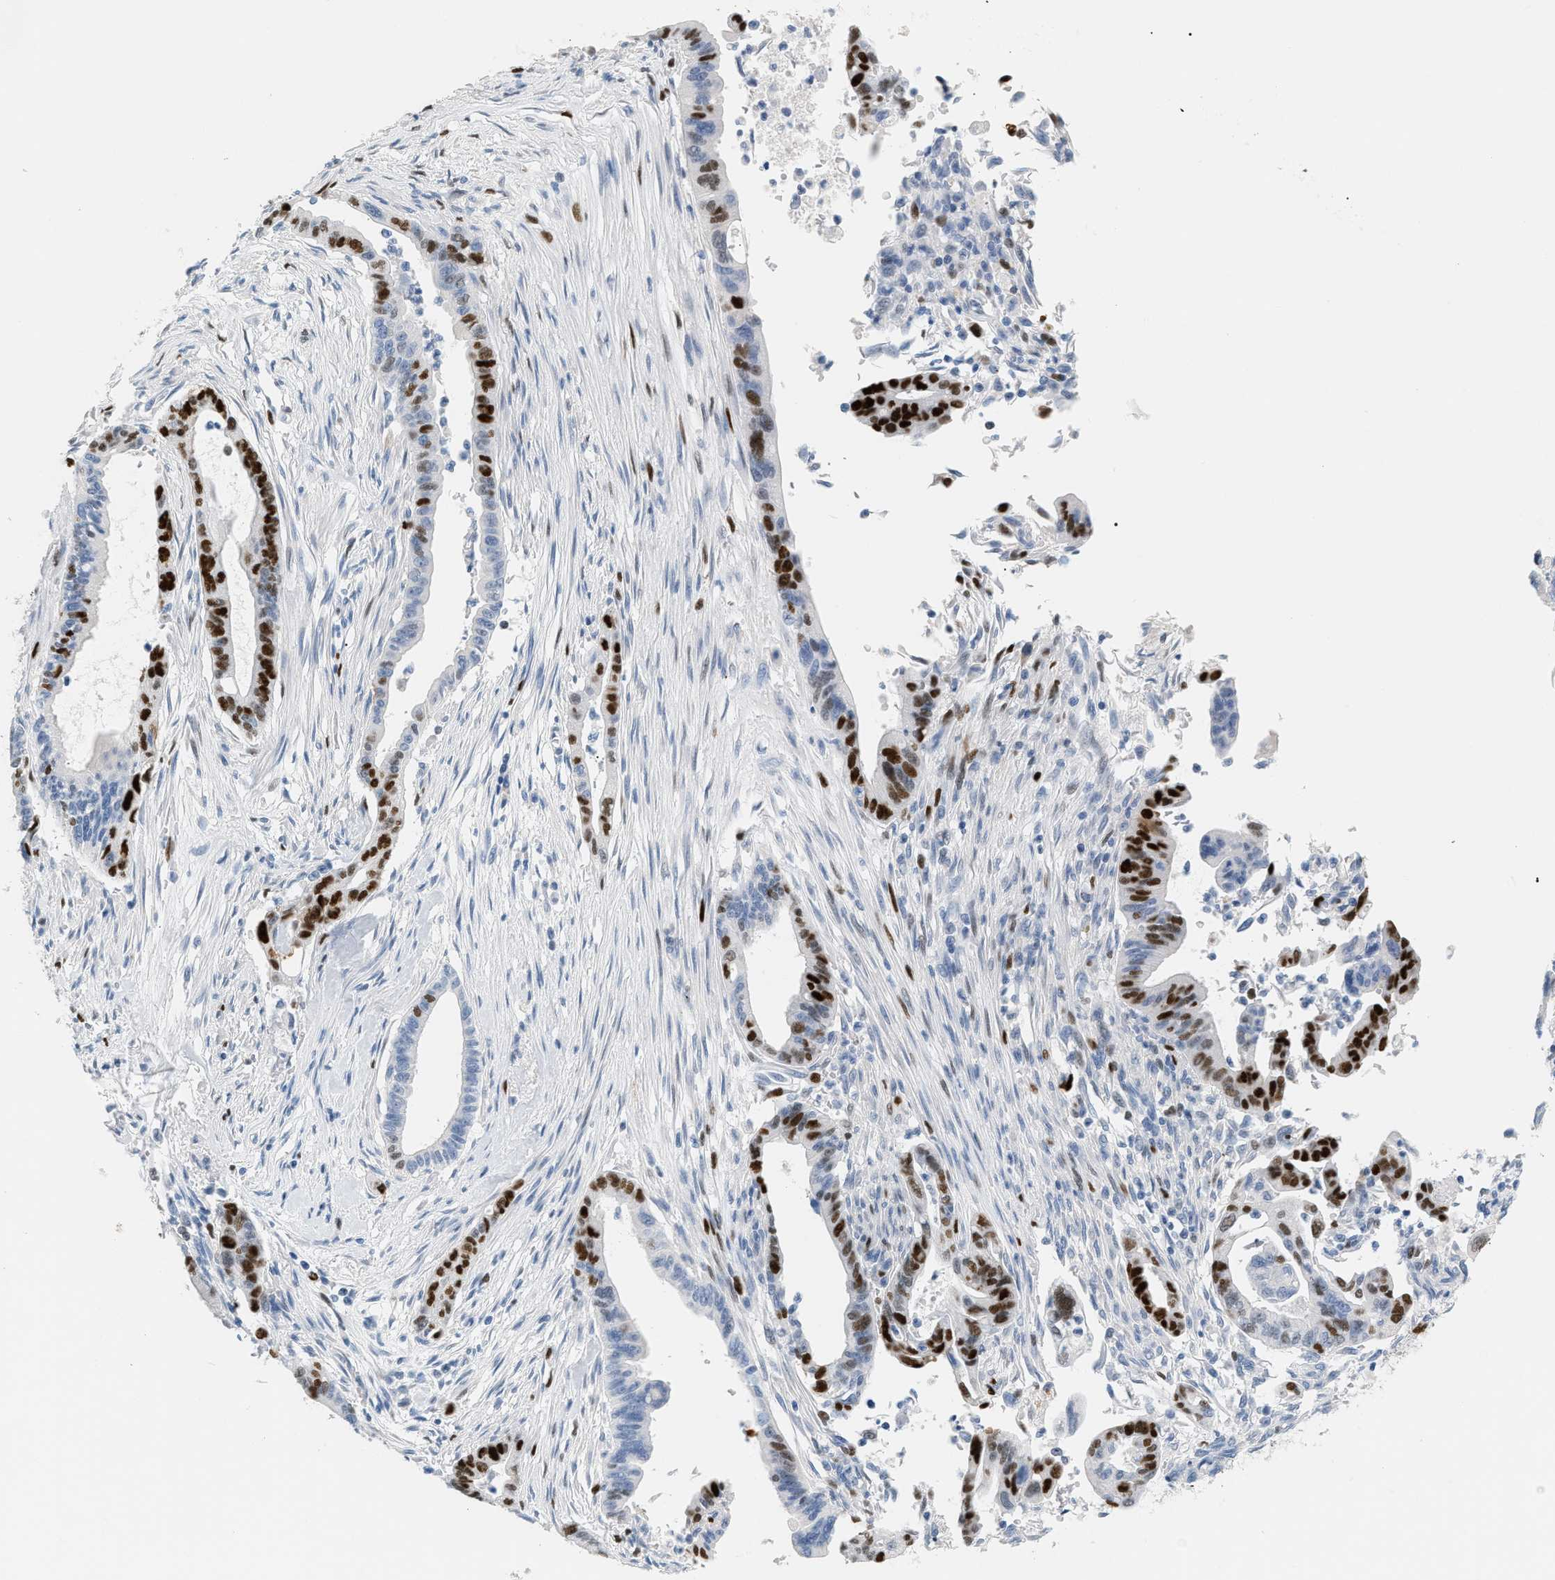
{"staining": {"intensity": "strong", "quantity": "25%-75%", "location": "nuclear"}, "tissue": "pancreatic cancer", "cell_type": "Tumor cells", "image_type": "cancer", "snomed": [{"axis": "morphology", "description": "Adenocarcinoma, NOS"}, {"axis": "topography", "description": "Pancreas"}], "caption": "Pancreatic cancer (adenocarcinoma) stained for a protein (brown) displays strong nuclear positive expression in about 25%-75% of tumor cells.", "gene": "MCM7", "patient": {"sex": "male", "age": 70}}